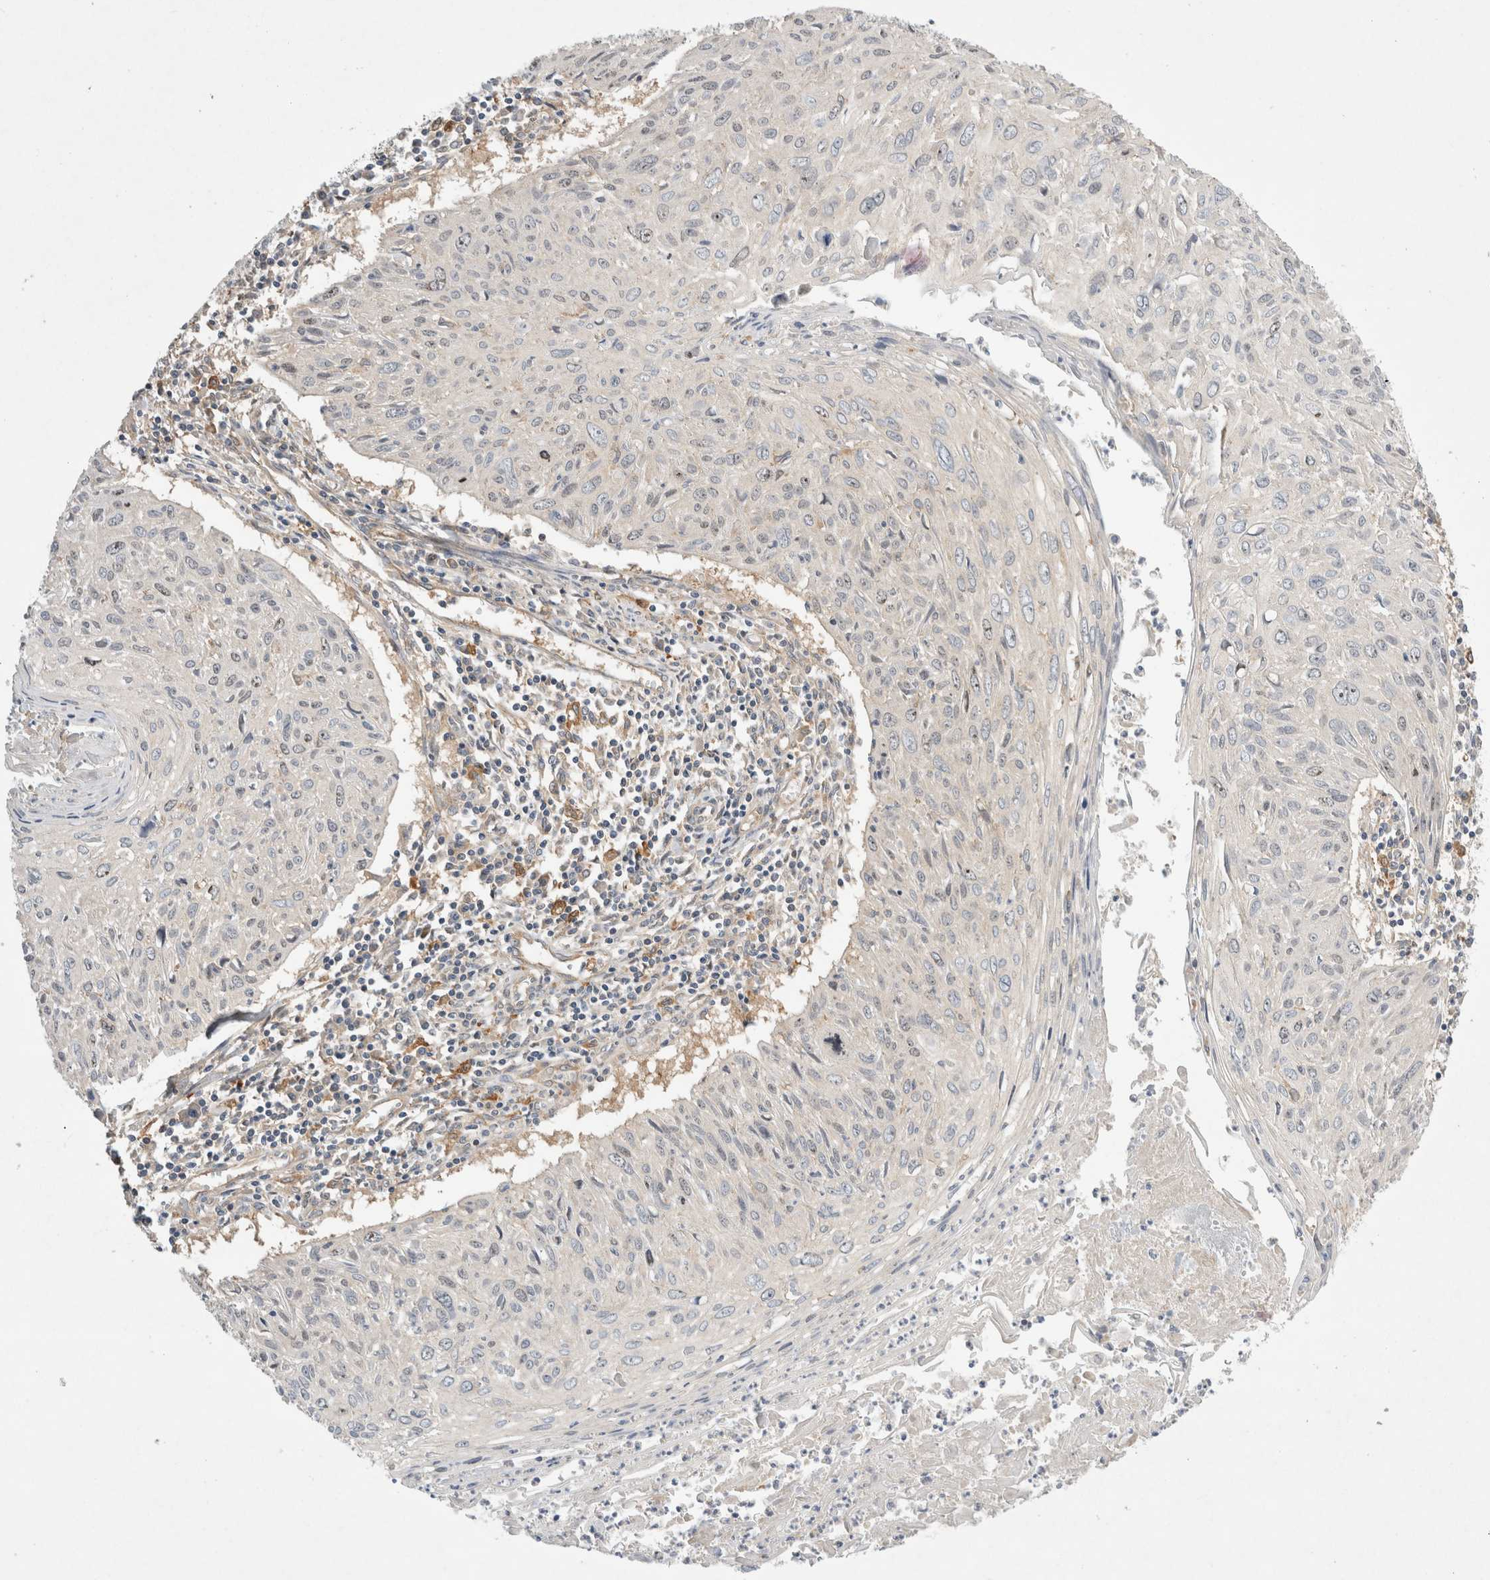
{"staining": {"intensity": "weak", "quantity": "<25%", "location": "nuclear"}, "tissue": "cervical cancer", "cell_type": "Tumor cells", "image_type": "cancer", "snomed": [{"axis": "morphology", "description": "Squamous cell carcinoma, NOS"}, {"axis": "topography", "description": "Cervix"}], "caption": "There is no significant positivity in tumor cells of cervical cancer (squamous cell carcinoma).", "gene": "CDCA7L", "patient": {"sex": "female", "age": 51}}